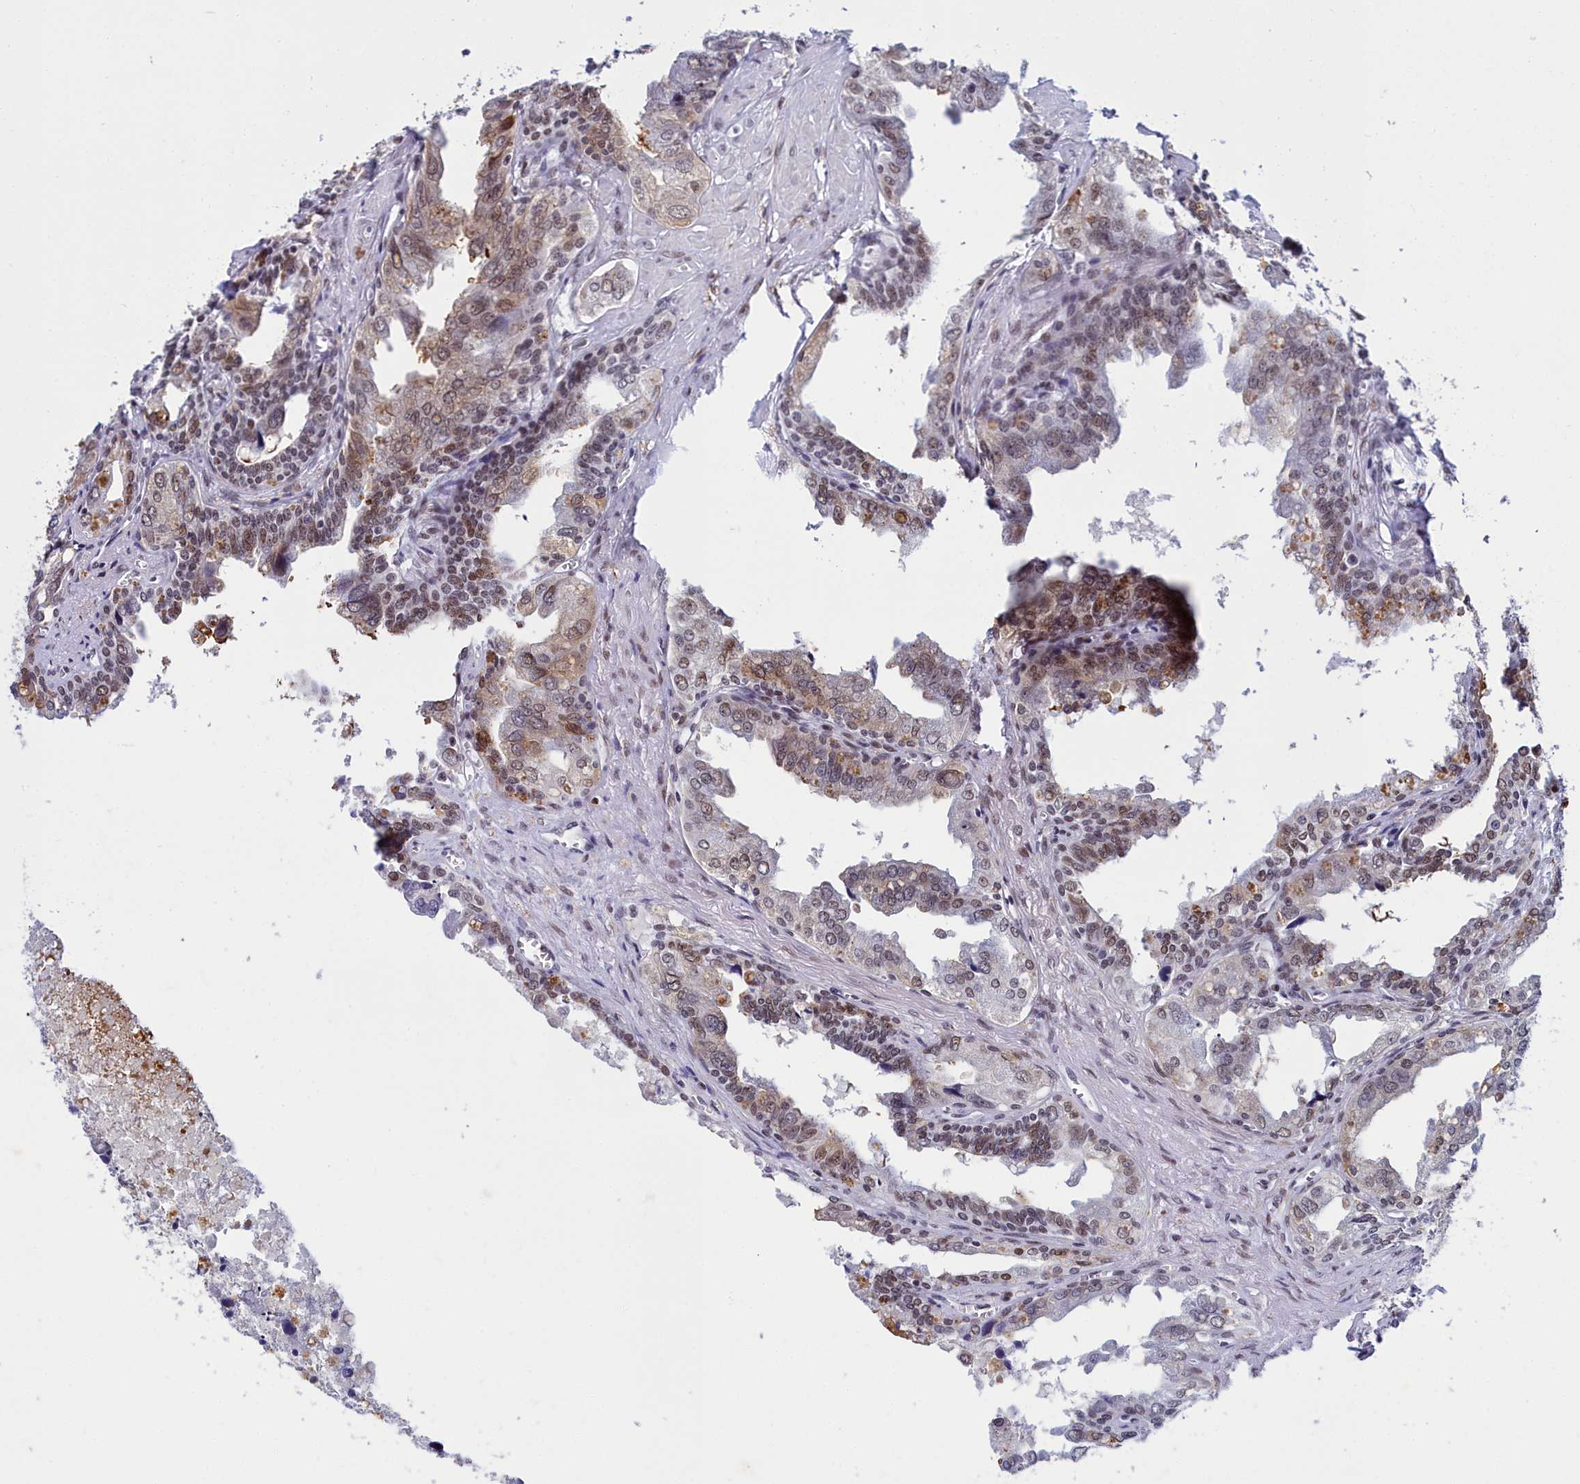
{"staining": {"intensity": "moderate", "quantity": "25%-75%", "location": "cytoplasmic/membranous,nuclear"}, "tissue": "seminal vesicle", "cell_type": "Glandular cells", "image_type": "normal", "snomed": [{"axis": "morphology", "description": "Normal tissue, NOS"}, {"axis": "topography", "description": "Seminal veicle"}], "caption": "A photomicrograph of human seminal vesicle stained for a protein shows moderate cytoplasmic/membranous,nuclear brown staining in glandular cells. Using DAB (brown) and hematoxylin (blue) stains, captured at high magnification using brightfield microscopy.", "gene": "CCDC97", "patient": {"sex": "male", "age": 67}}